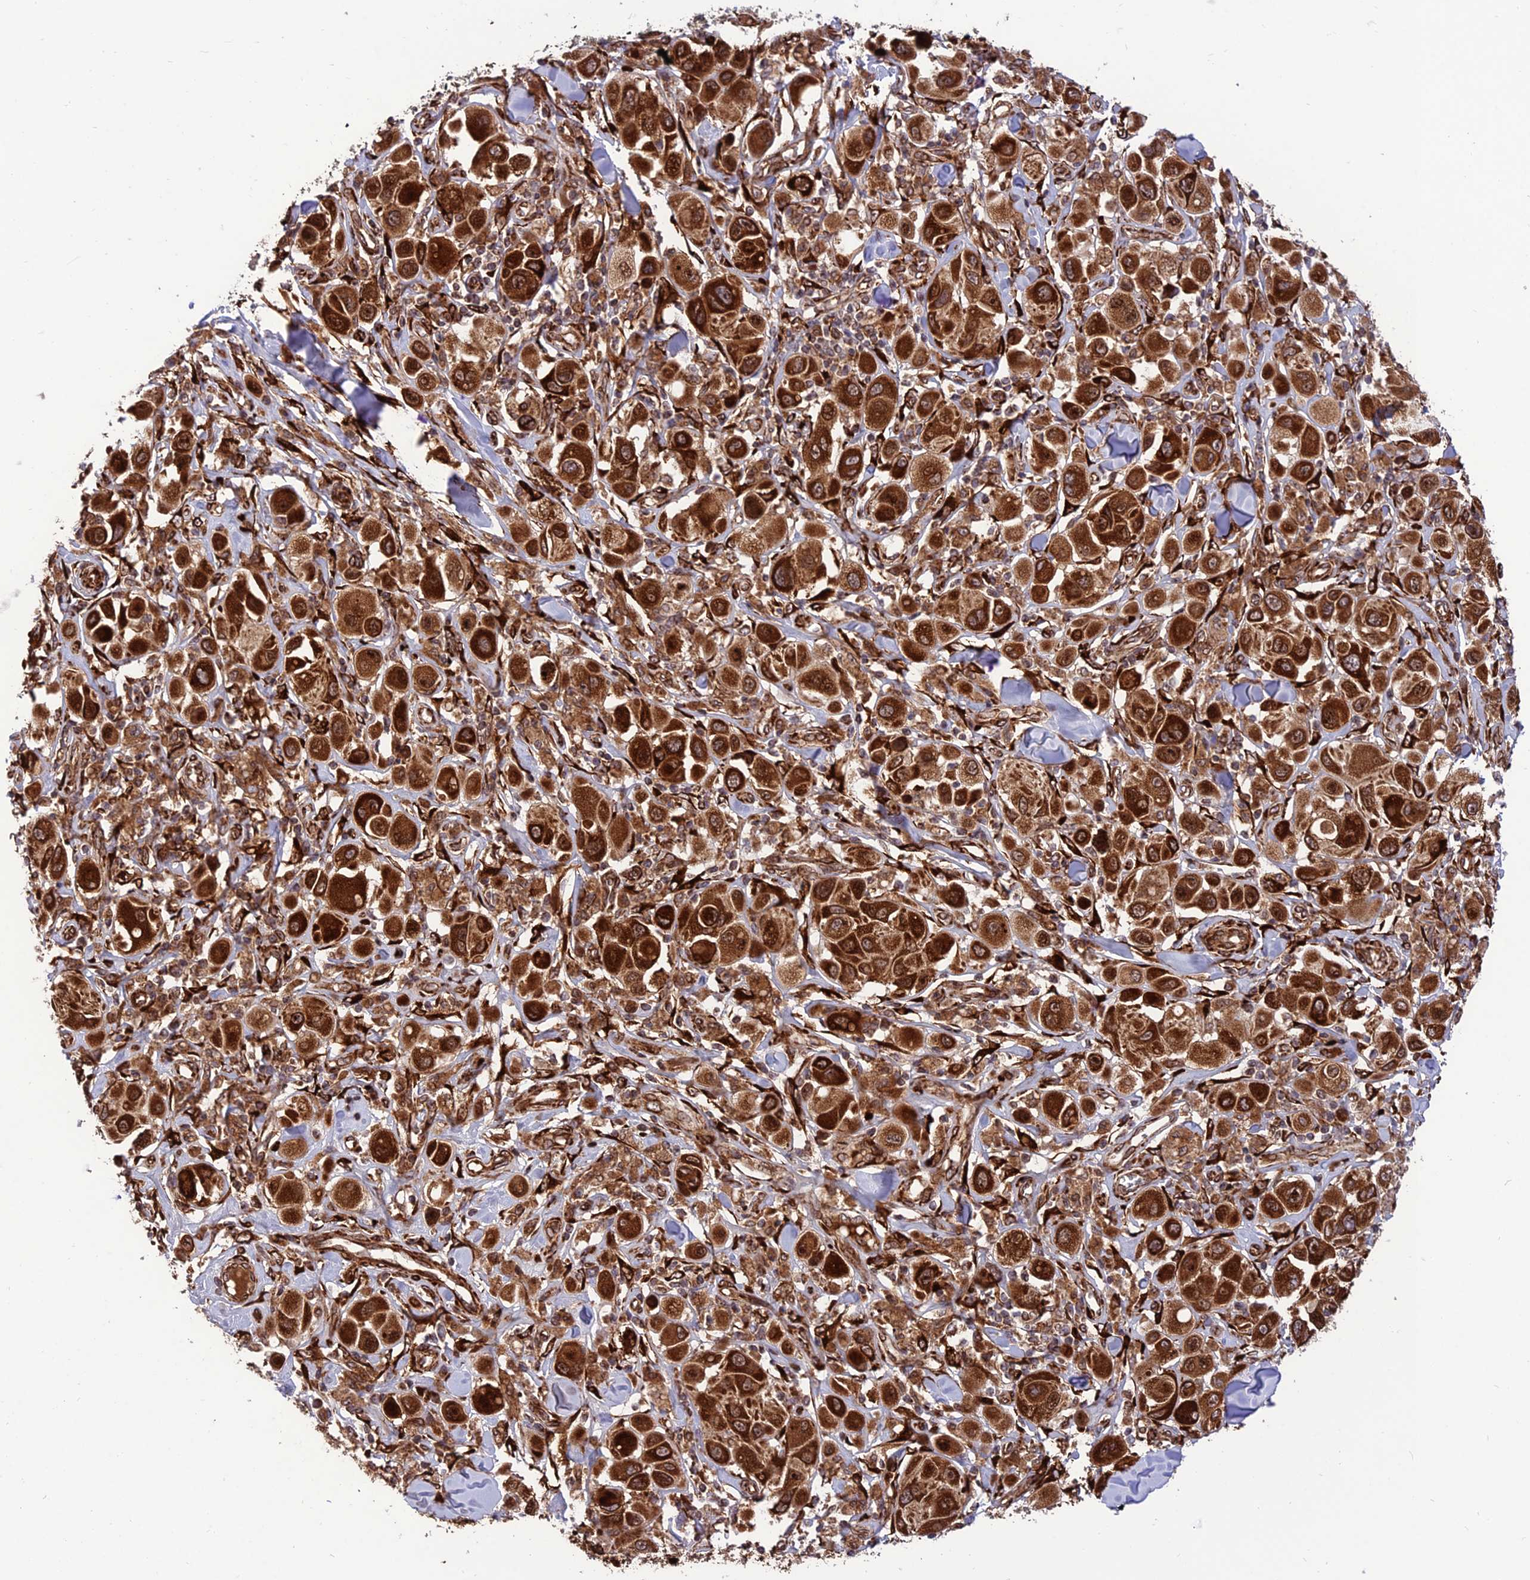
{"staining": {"intensity": "strong", "quantity": ">75%", "location": "cytoplasmic/membranous,nuclear"}, "tissue": "melanoma", "cell_type": "Tumor cells", "image_type": "cancer", "snomed": [{"axis": "morphology", "description": "Malignant melanoma, Metastatic site"}, {"axis": "topography", "description": "Skin"}], "caption": "Immunohistochemistry (DAB (3,3'-diaminobenzidine)) staining of human malignant melanoma (metastatic site) displays strong cytoplasmic/membranous and nuclear protein staining in approximately >75% of tumor cells.", "gene": "CRTAP", "patient": {"sex": "male", "age": 41}}